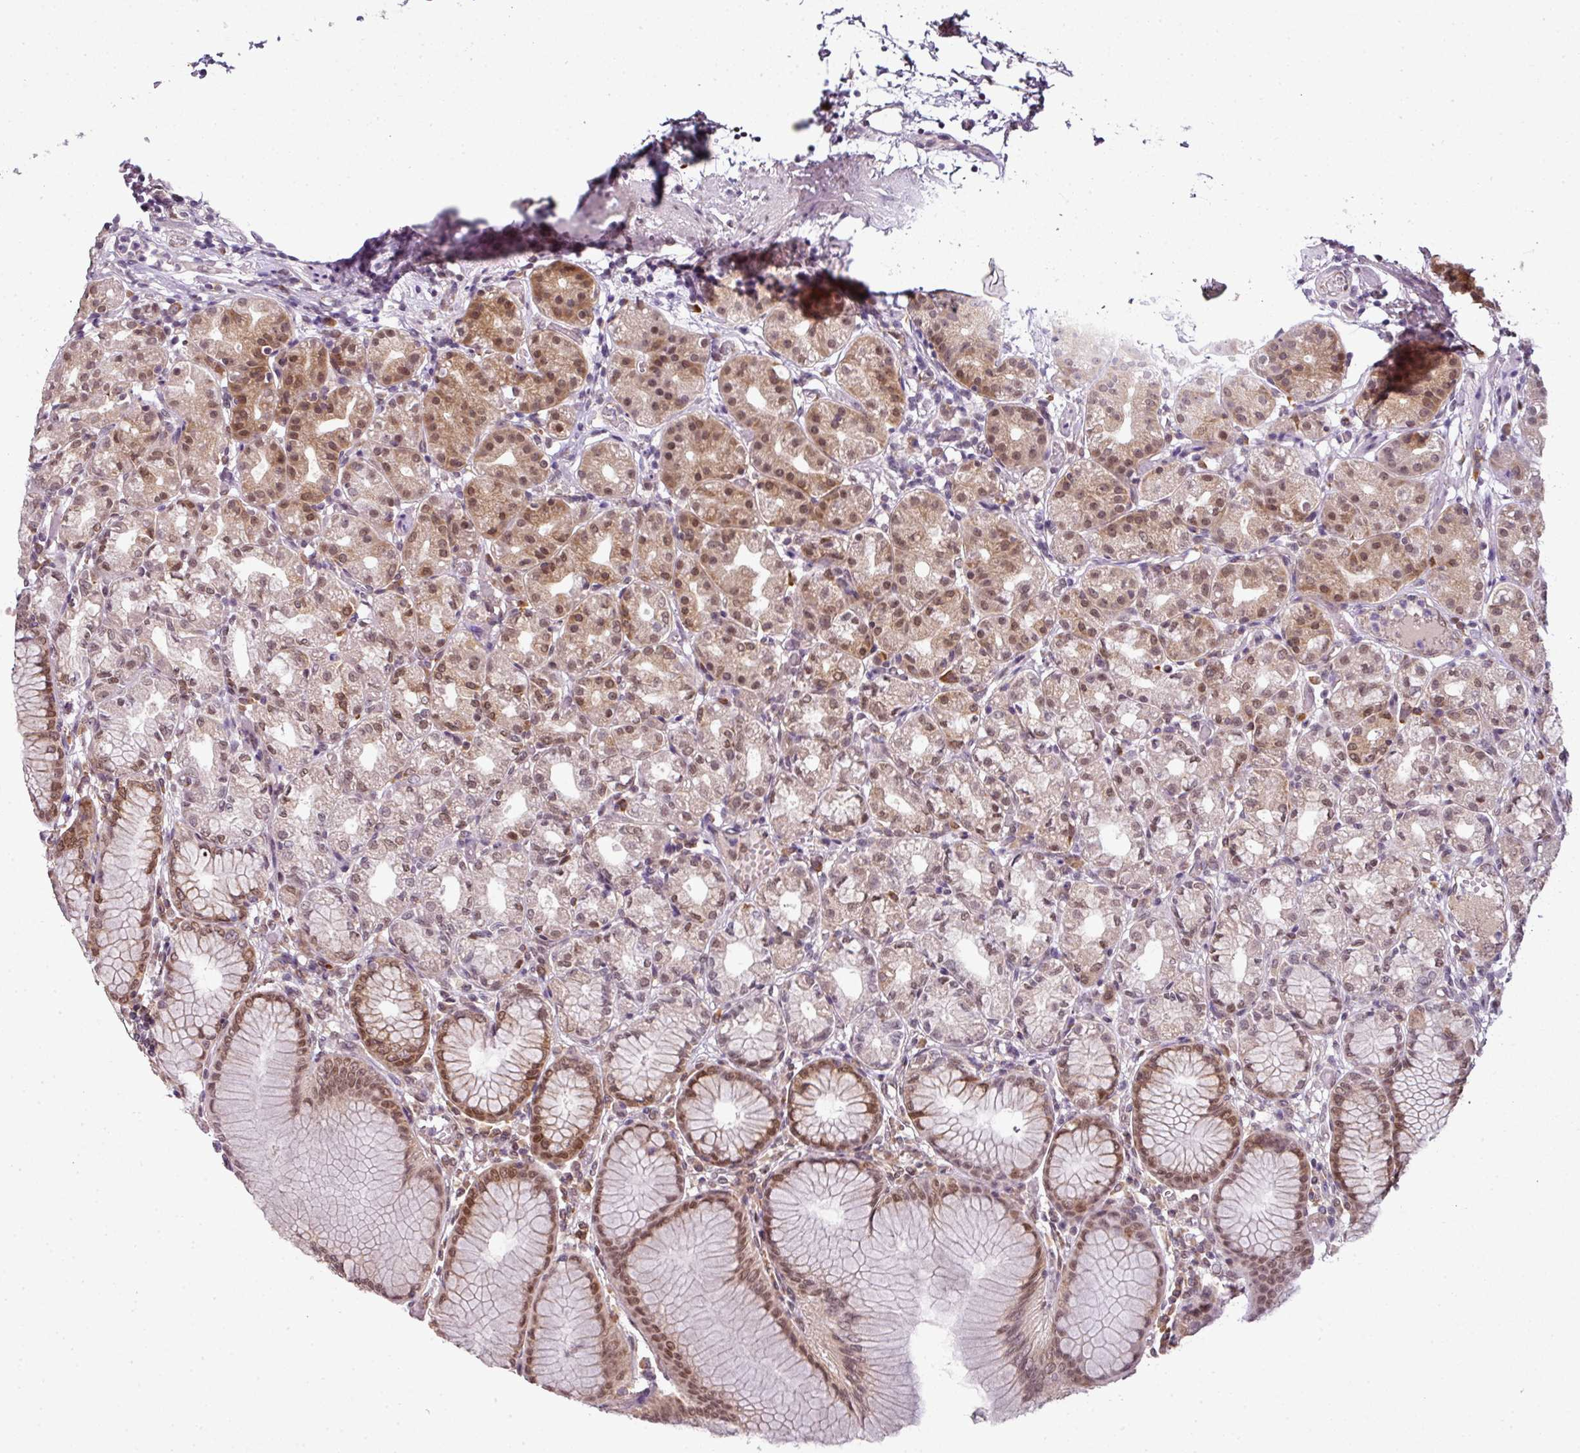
{"staining": {"intensity": "moderate", "quantity": "25%-75%", "location": "cytoplasmic/membranous,nuclear"}, "tissue": "stomach", "cell_type": "Glandular cells", "image_type": "normal", "snomed": [{"axis": "morphology", "description": "Normal tissue, NOS"}, {"axis": "topography", "description": "Stomach"}], "caption": "Moderate cytoplasmic/membranous,nuclear expression is identified in about 25%-75% of glandular cells in benign stomach. (DAB IHC, brown staining for protein, blue staining for nuclei).", "gene": "RBM14", "patient": {"sex": "female", "age": 57}}